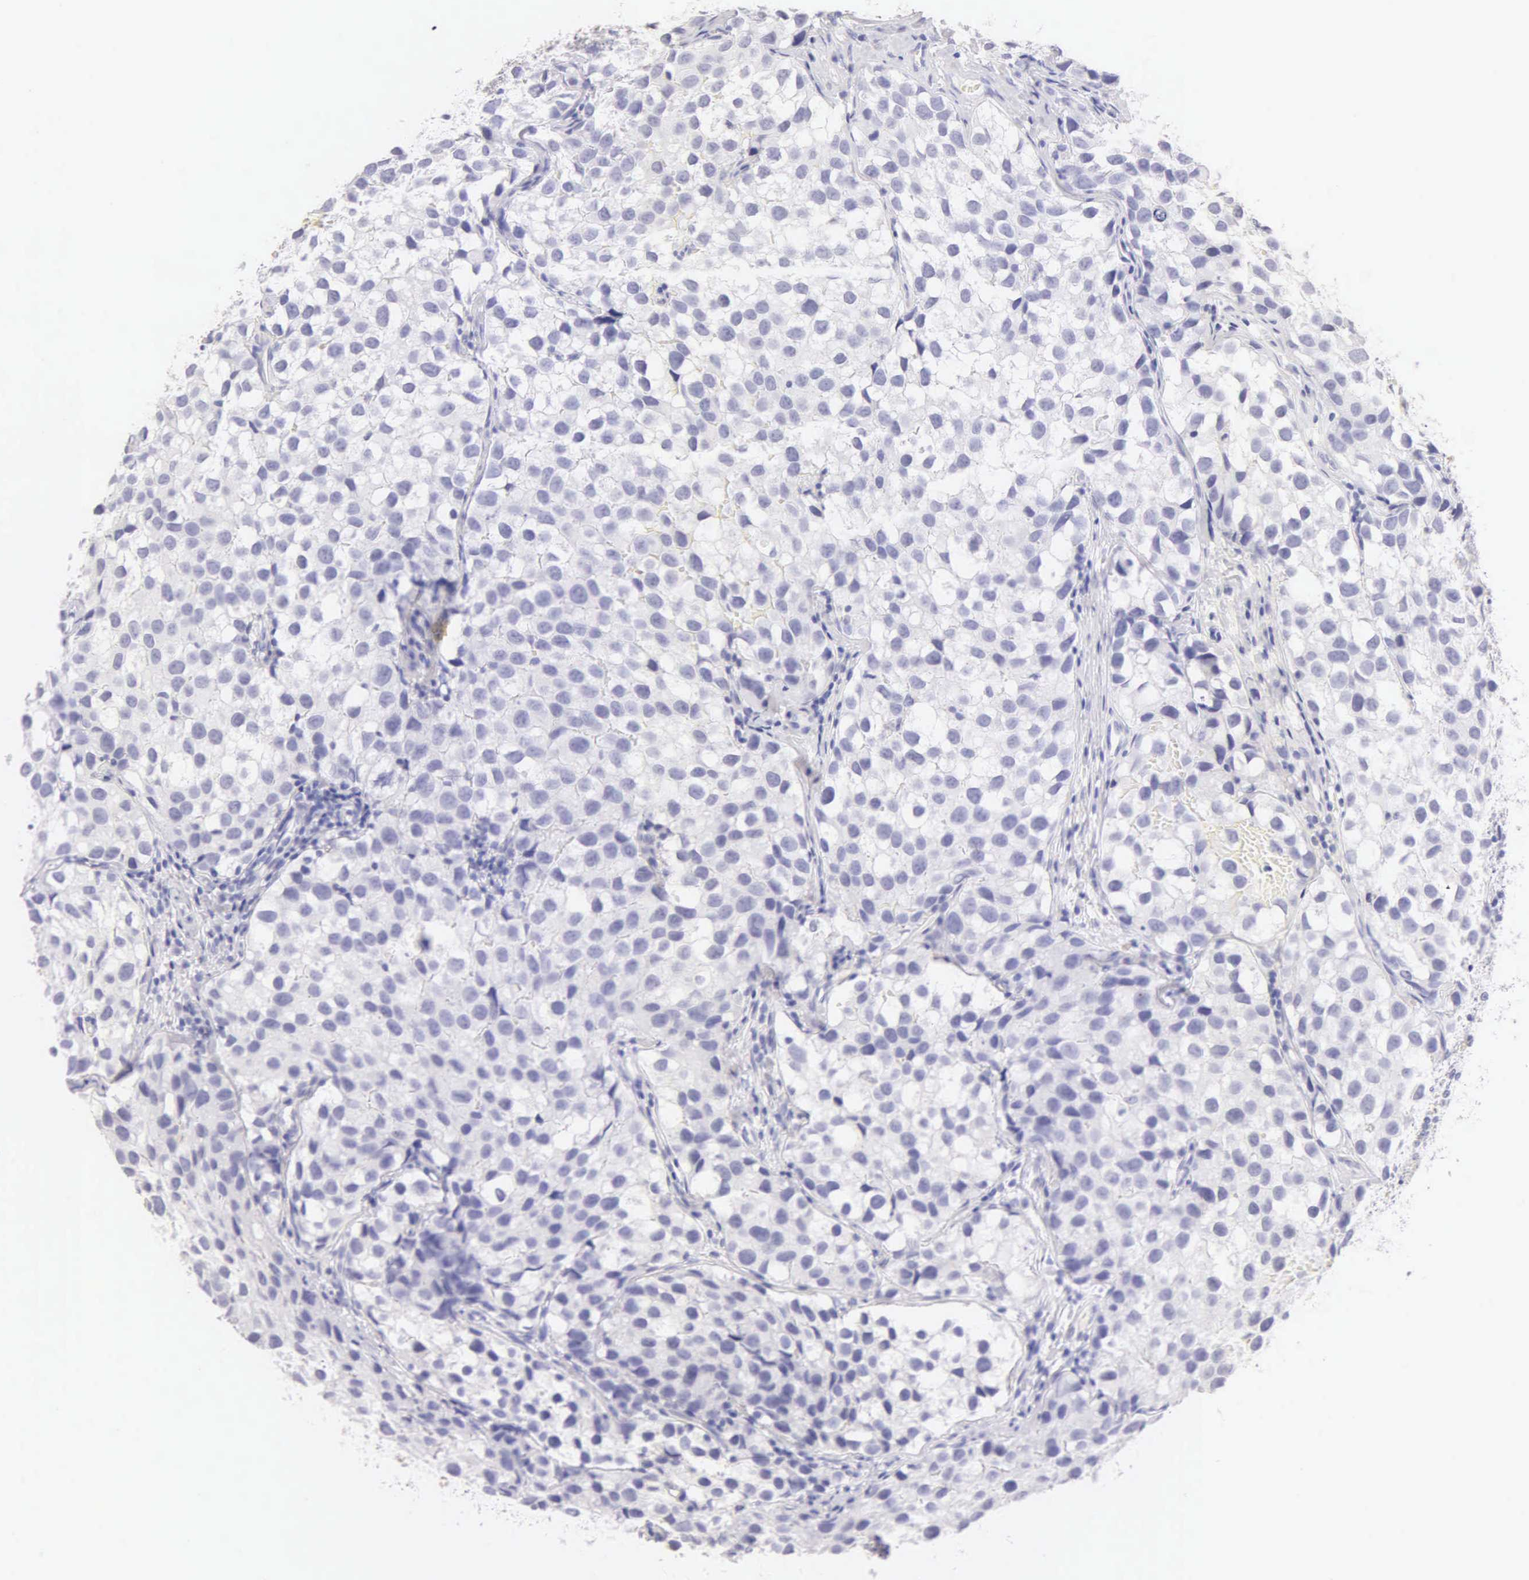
{"staining": {"intensity": "negative", "quantity": "none", "location": "none"}, "tissue": "testis cancer", "cell_type": "Tumor cells", "image_type": "cancer", "snomed": [{"axis": "morphology", "description": "Seminoma, NOS"}, {"axis": "topography", "description": "Testis"}], "caption": "Micrograph shows no significant protein staining in tumor cells of seminoma (testis).", "gene": "KRT17", "patient": {"sex": "male", "age": 39}}